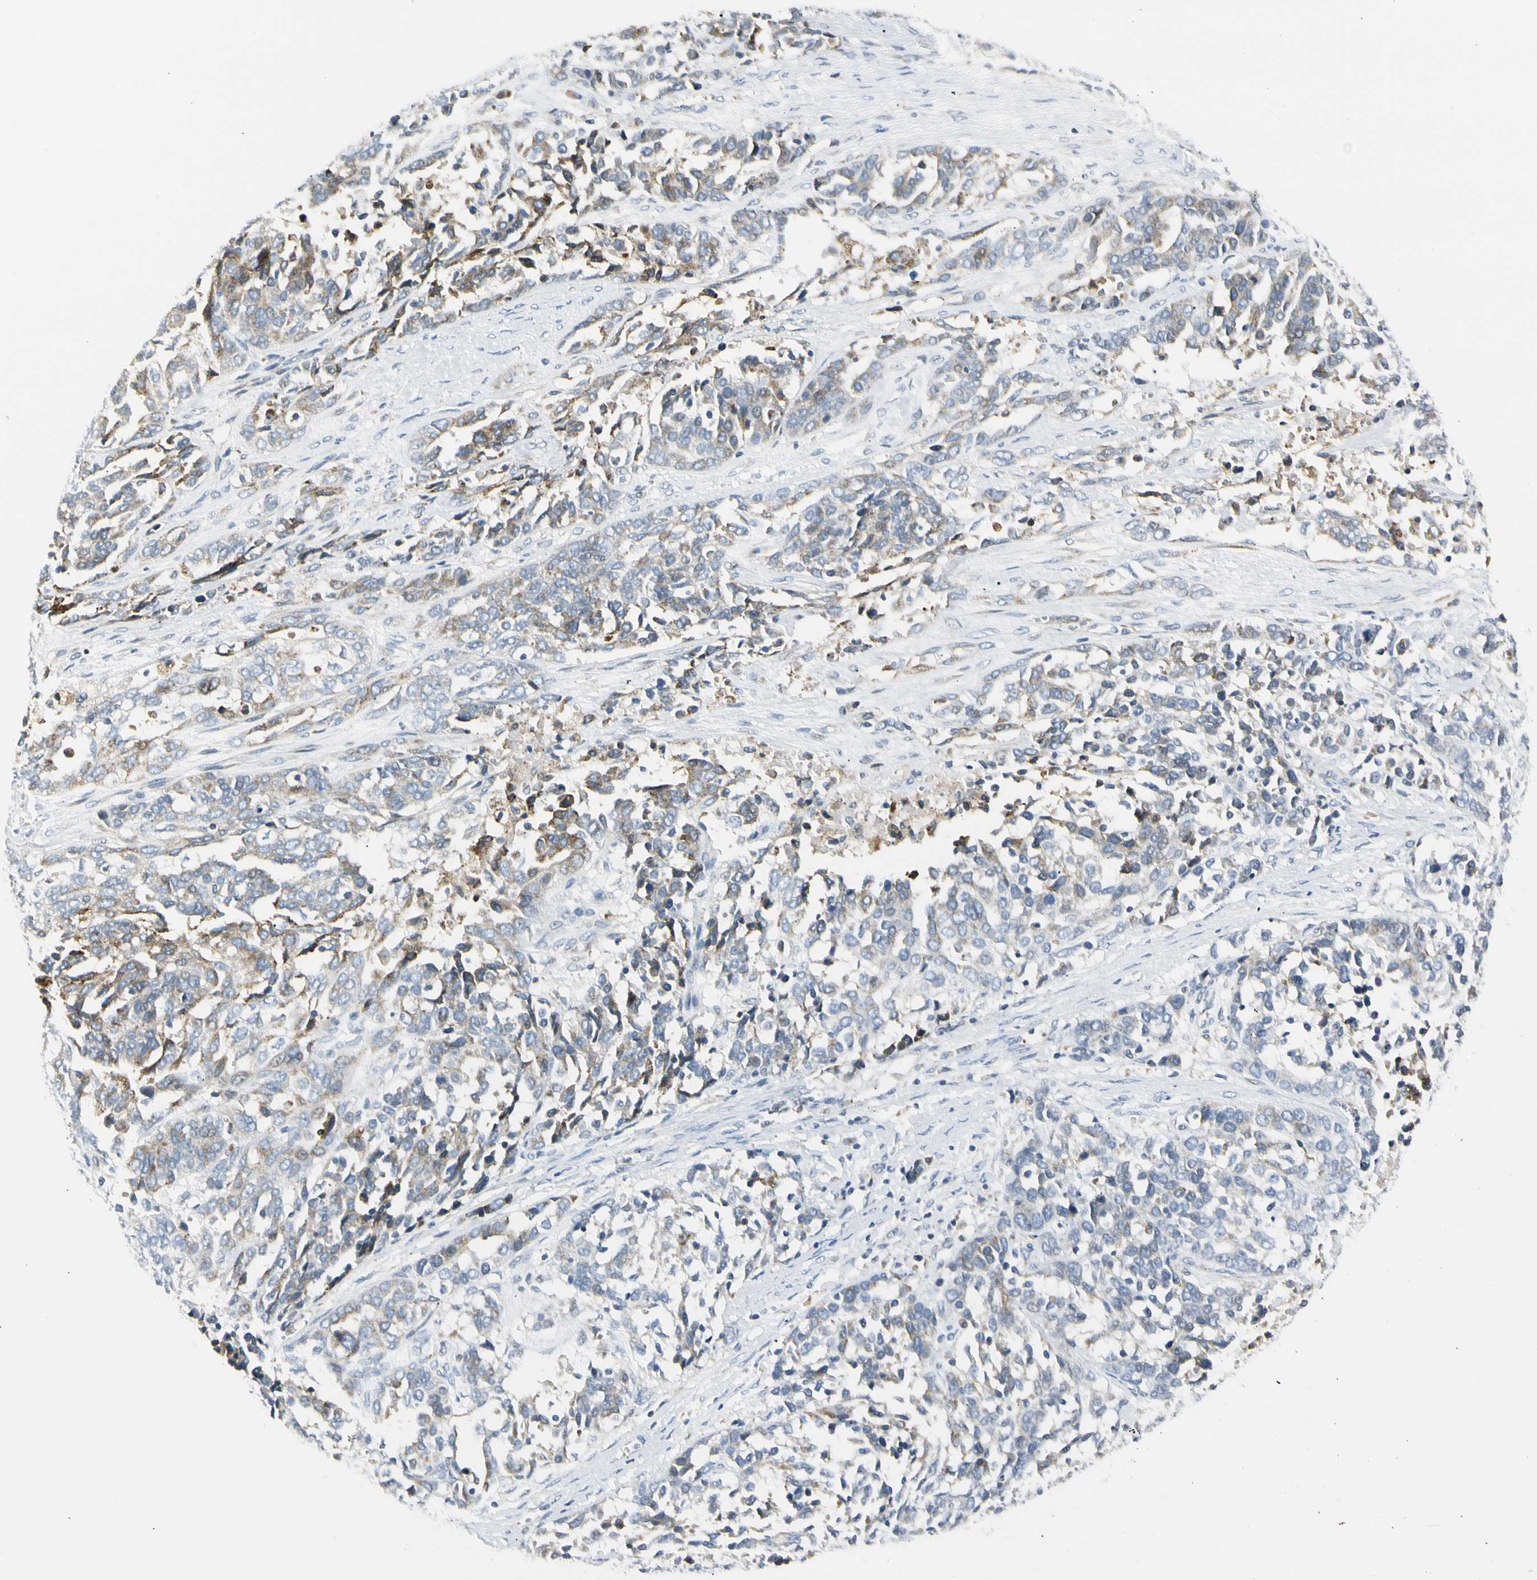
{"staining": {"intensity": "weak", "quantity": "25%-75%", "location": "cytoplasmic/membranous"}, "tissue": "ovarian cancer", "cell_type": "Tumor cells", "image_type": "cancer", "snomed": [{"axis": "morphology", "description": "Cystadenocarcinoma, serous, NOS"}, {"axis": "topography", "description": "Ovary"}], "caption": "Immunohistochemical staining of ovarian cancer (serous cystadenocarcinoma) displays low levels of weak cytoplasmic/membranous expression in about 25%-75% of tumor cells.", "gene": "TNFSF11", "patient": {"sex": "female", "age": 44}}